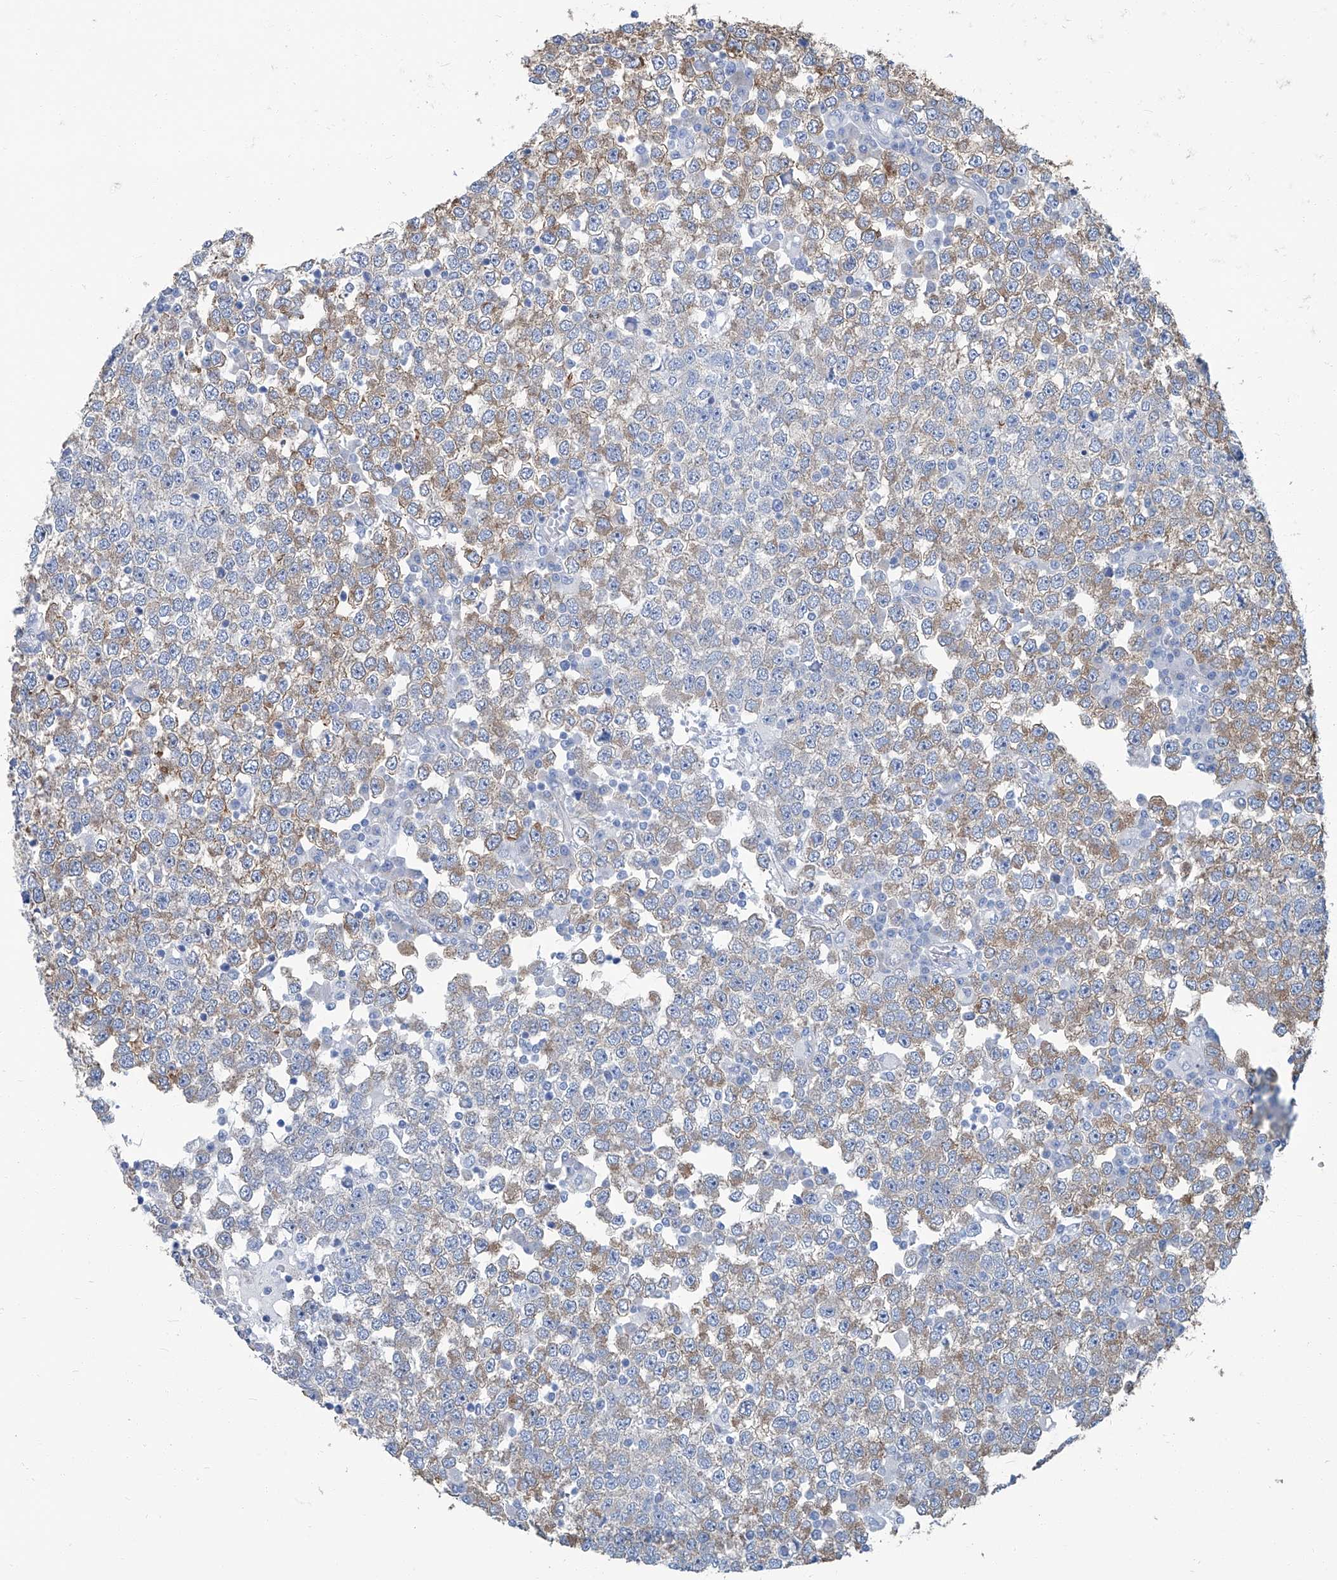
{"staining": {"intensity": "weak", "quantity": "25%-75%", "location": "cytoplasmic/membranous"}, "tissue": "testis cancer", "cell_type": "Tumor cells", "image_type": "cancer", "snomed": [{"axis": "morphology", "description": "Seminoma, NOS"}, {"axis": "topography", "description": "Testis"}], "caption": "A high-resolution histopathology image shows immunohistochemistry staining of testis cancer (seminoma), which reveals weak cytoplasmic/membranous staining in approximately 25%-75% of tumor cells.", "gene": "PFKL", "patient": {"sex": "male", "age": 65}}